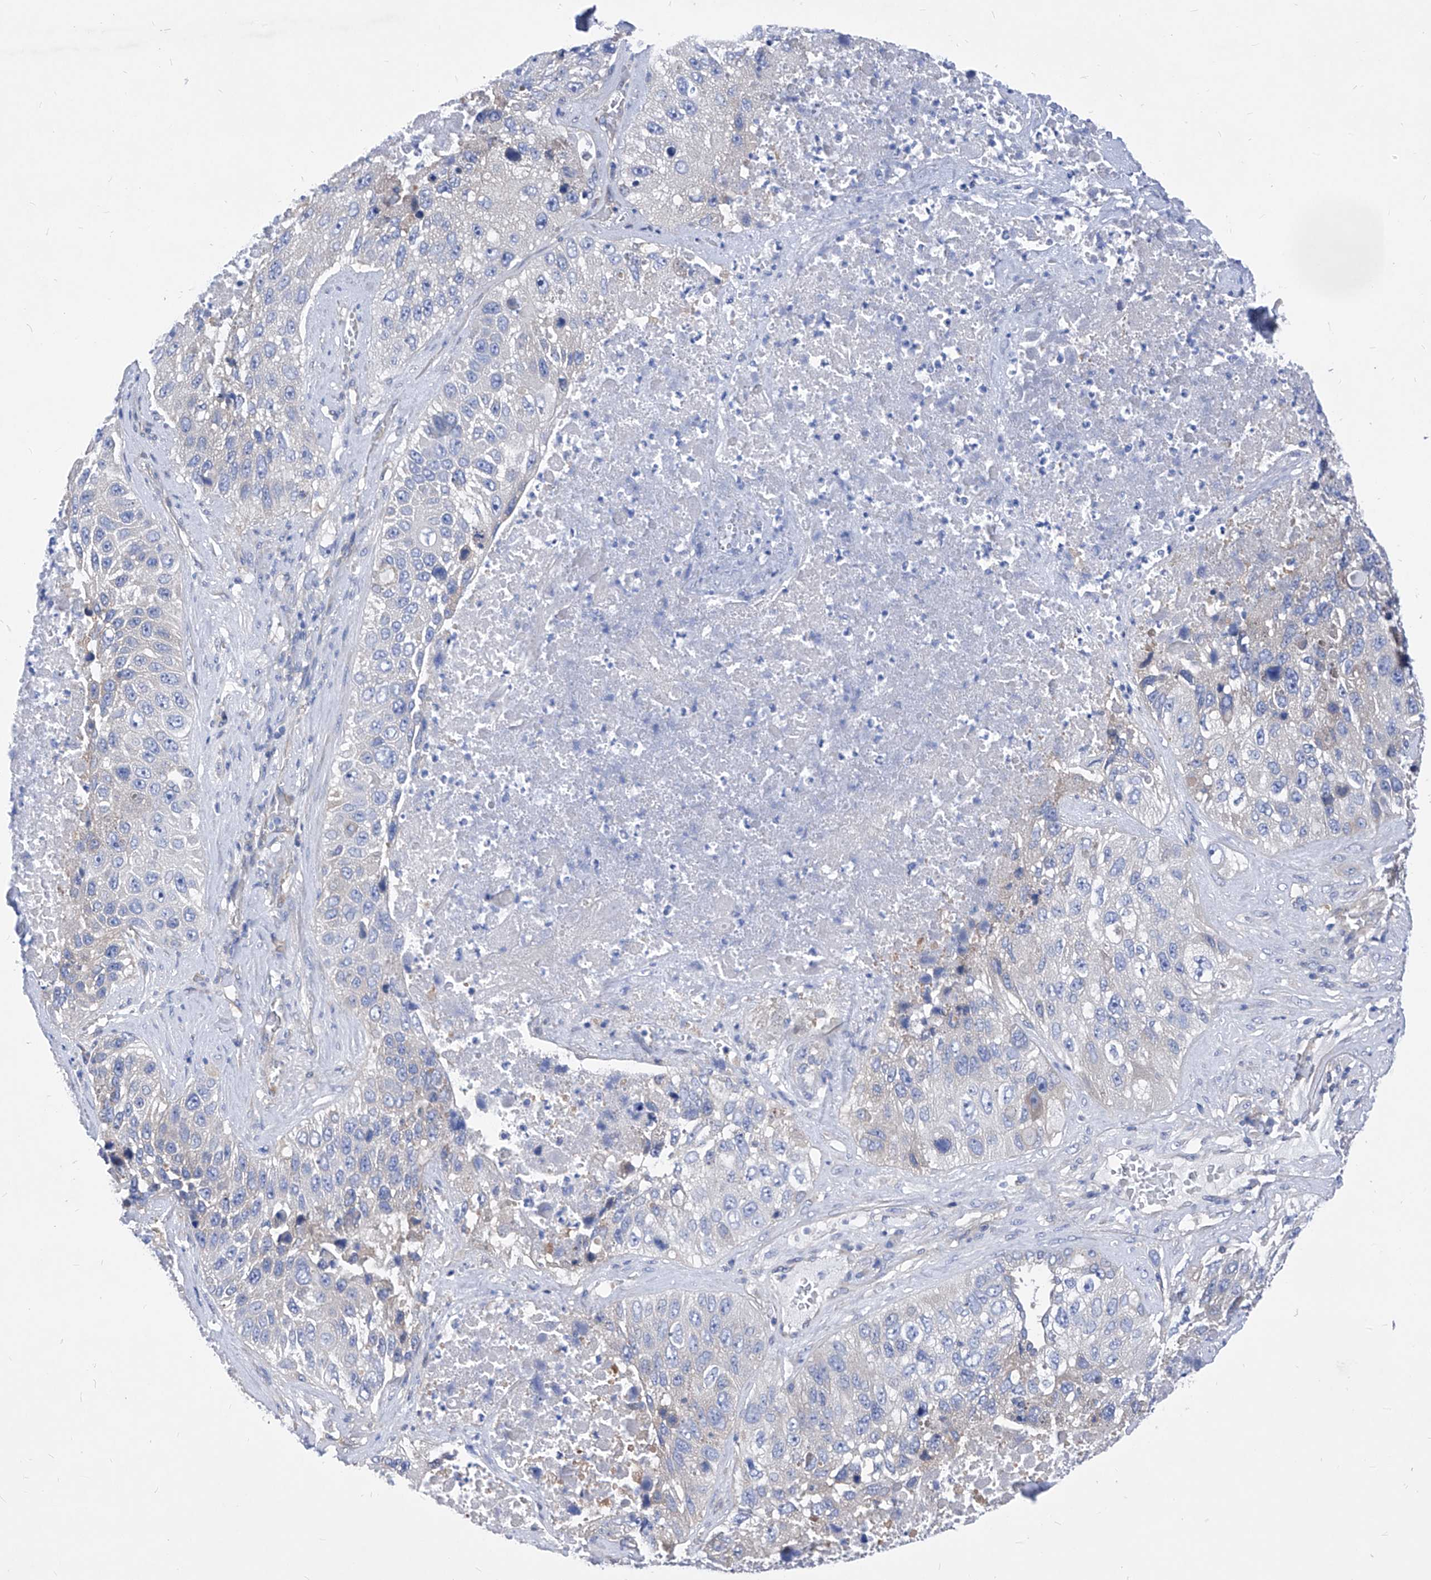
{"staining": {"intensity": "negative", "quantity": "none", "location": "none"}, "tissue": "lung cancer", "cell_type": "Tumor cells", "image_type": "cancer", "snomed": [{"axis": "morphology", "description": "Squamous cell carcinoma, NOS"}, {"axis": "topography", "description": "Lung"}], "caption": "This micrograph is of lung cancer (squamous cell carcinoma) stained with immunohistochemistry to label a protein in brown with the nuclei are counter-stained blue. There is no staining in tumor cells.", "gene": "XPNPEP1", "patient": {"sex": "male", "age": 61}}